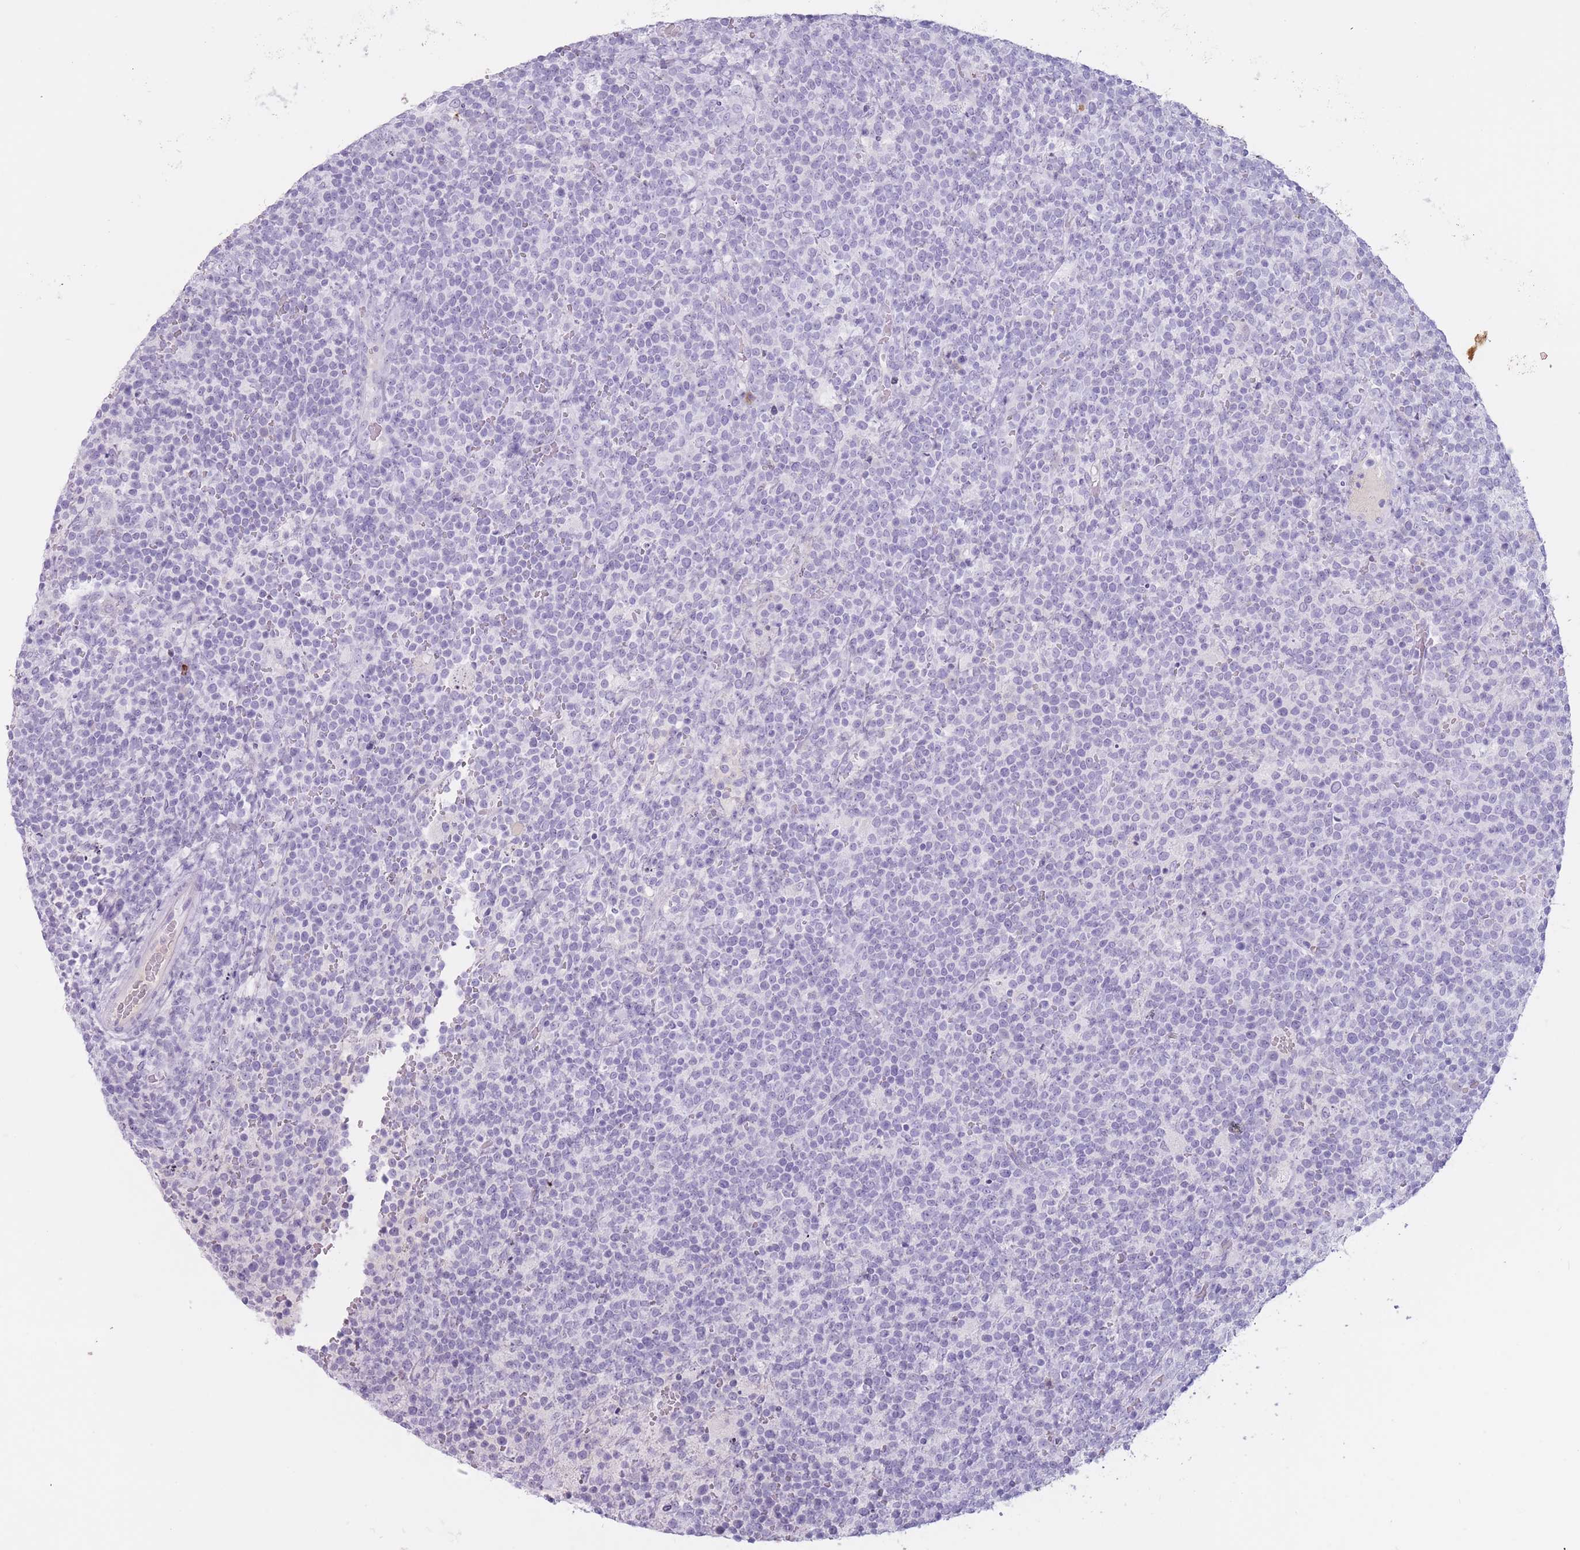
{"staining": {"intensity": "negative", "quantity": "none", "location": "none"}, "tissue": "lymphoma", "cell_type": "Tumor cells", "image_type": "cancer", "snomed": [{"axis": "morphology", "description": "Malignant lymphoma, non-Hodgkin's type, High grade"}, {"axis": "topography", "description": "Lymph node"}], "caption": "Immunohistochemistry (IHC) of human malignant lymphoma, non-Hodgkin's type (high-grade) displays no positivity in tumor cells. (DAB immunohistochemistry, high magnification).", "gene": "PNMA3", "patient": {"sex": "male", "age": 61}}